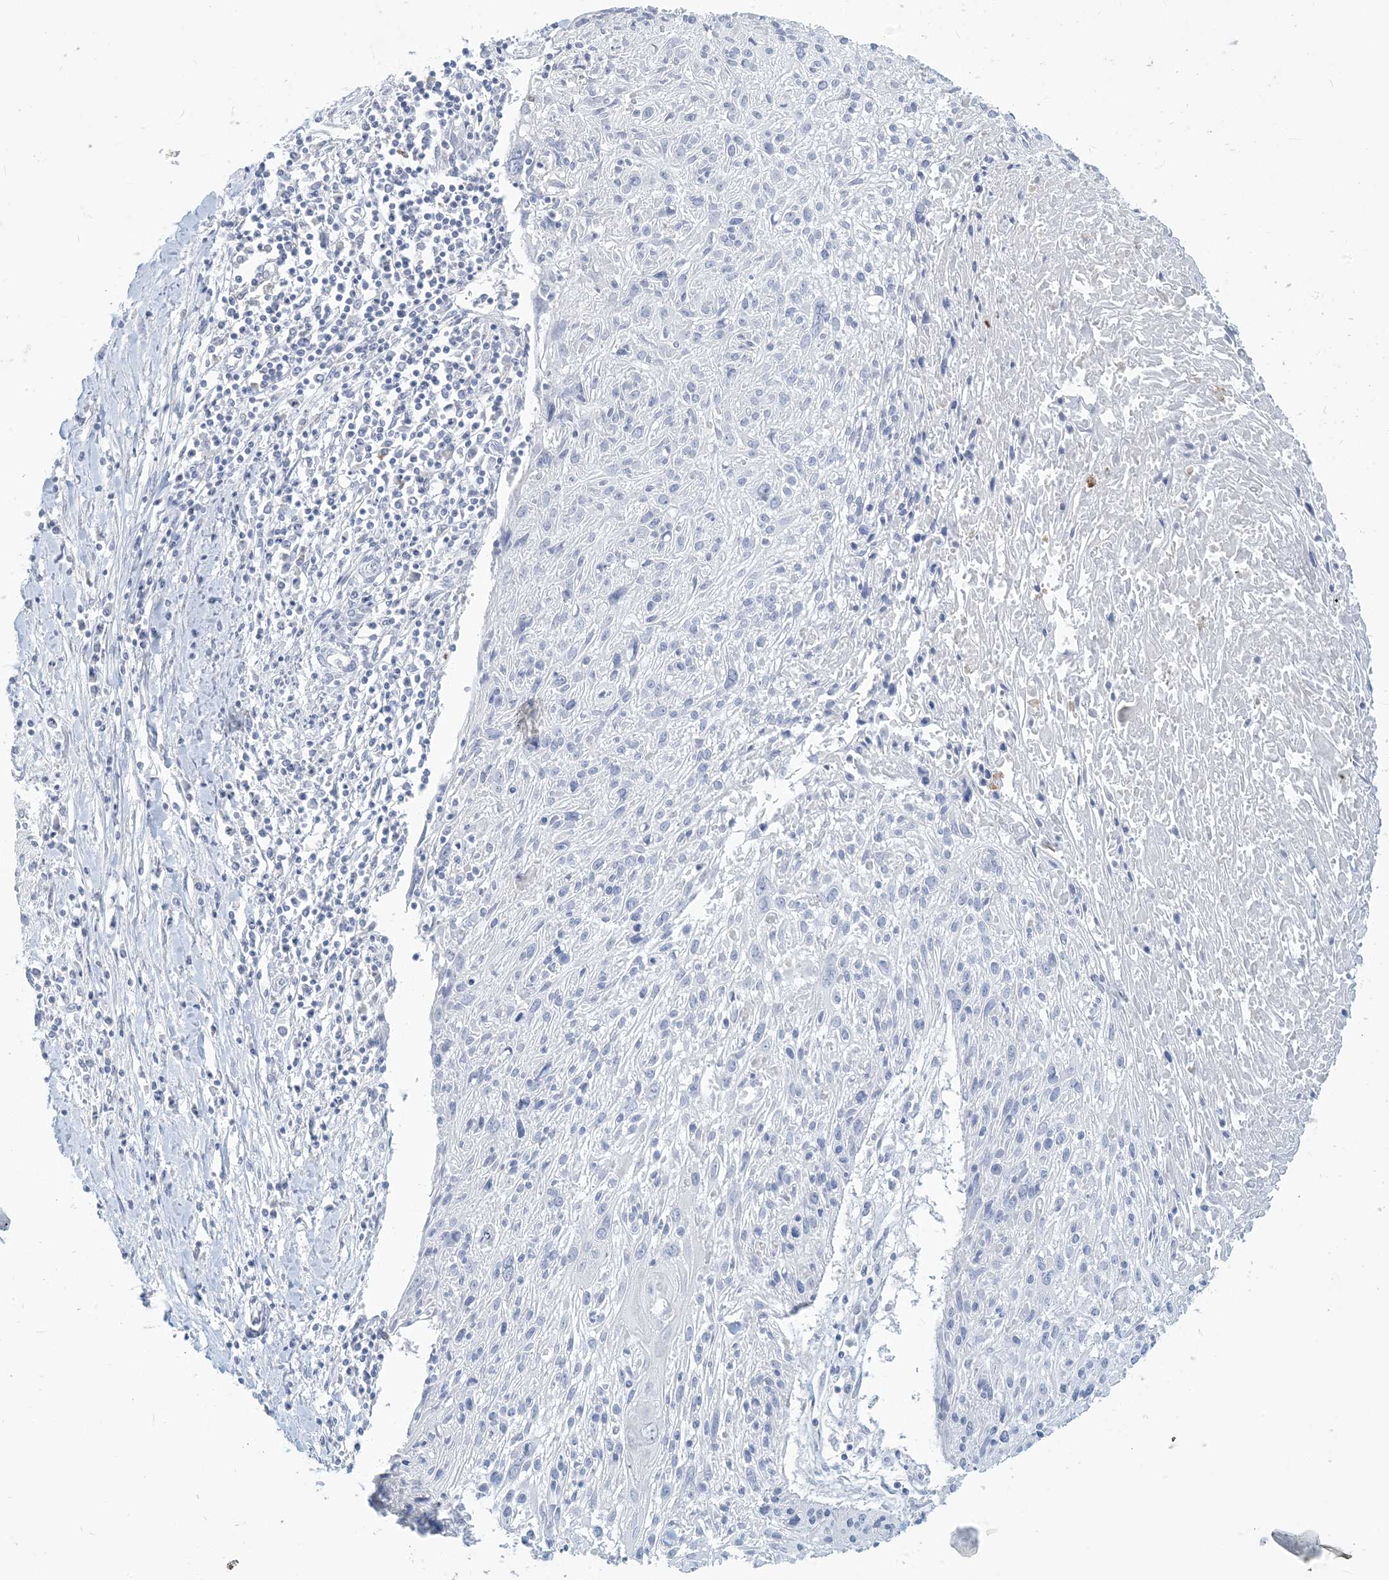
{"staining": {"intensity": "negative", "quantity": "none", "location": "none"}, "tissue": "cervical cancer", "cell_type": "Tumor cells", "image_type": "cancer", "snomed": [{"axis": "morphology", "description": "Squamous cell carcinoma, NOS"}, {"axis": "topography", "description": "Cervix"}], "caption": "IHC micrograph of squamous cell carcinoma (cervical) stained for a protein (brown), which demonstrates no positivity in tumor cells.", "gene": "HLA-DRB1", "patient": {"sex": "female", "age": 51}}